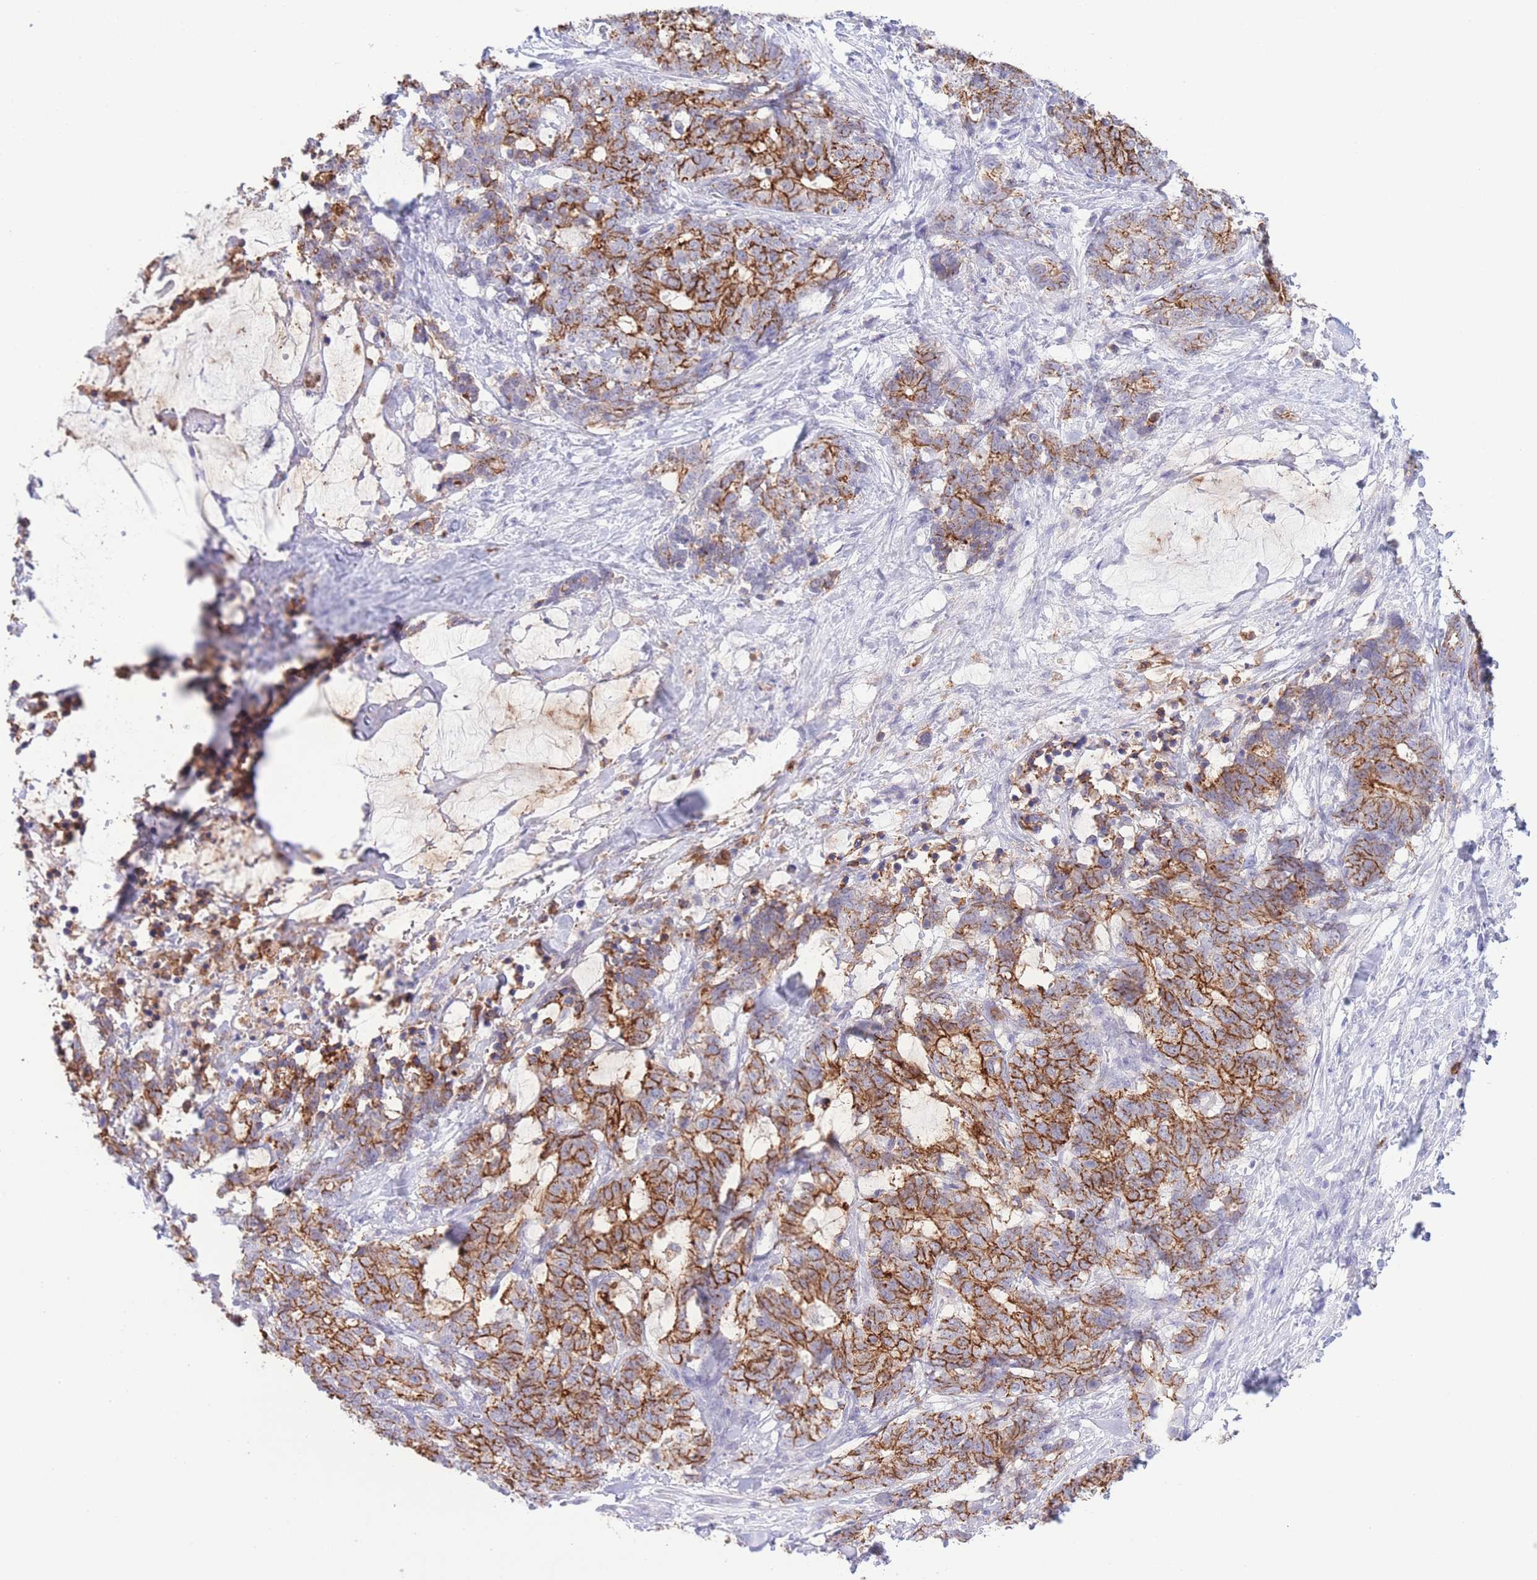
{"staining": {"intensity": "strong", "quantity": ">75%", "location": "cytoplasmic/membranous"}, "tissue": "stomach cancer", "cell_type": "Tumor cells", "image_type": "cancer", "snomed": [{"axis": "morphology", "description": "Normal tissue, NOS"}, {"axis": "morphology", "description": "Adenocarcinoma, NOS"}, {"axis": "topography", "description": "Stomach"}], "caption": "An immunohistochemistry (IHC) histopathology image of neoplastic tissue is shown. Protein staining in brown highlights strong cytoplasmic/membranous positivity in adenocarcinoma (stomach) within tumor cells.", "gene": "LCLAT1", "patient": {"sex": "female", "age": 64}}